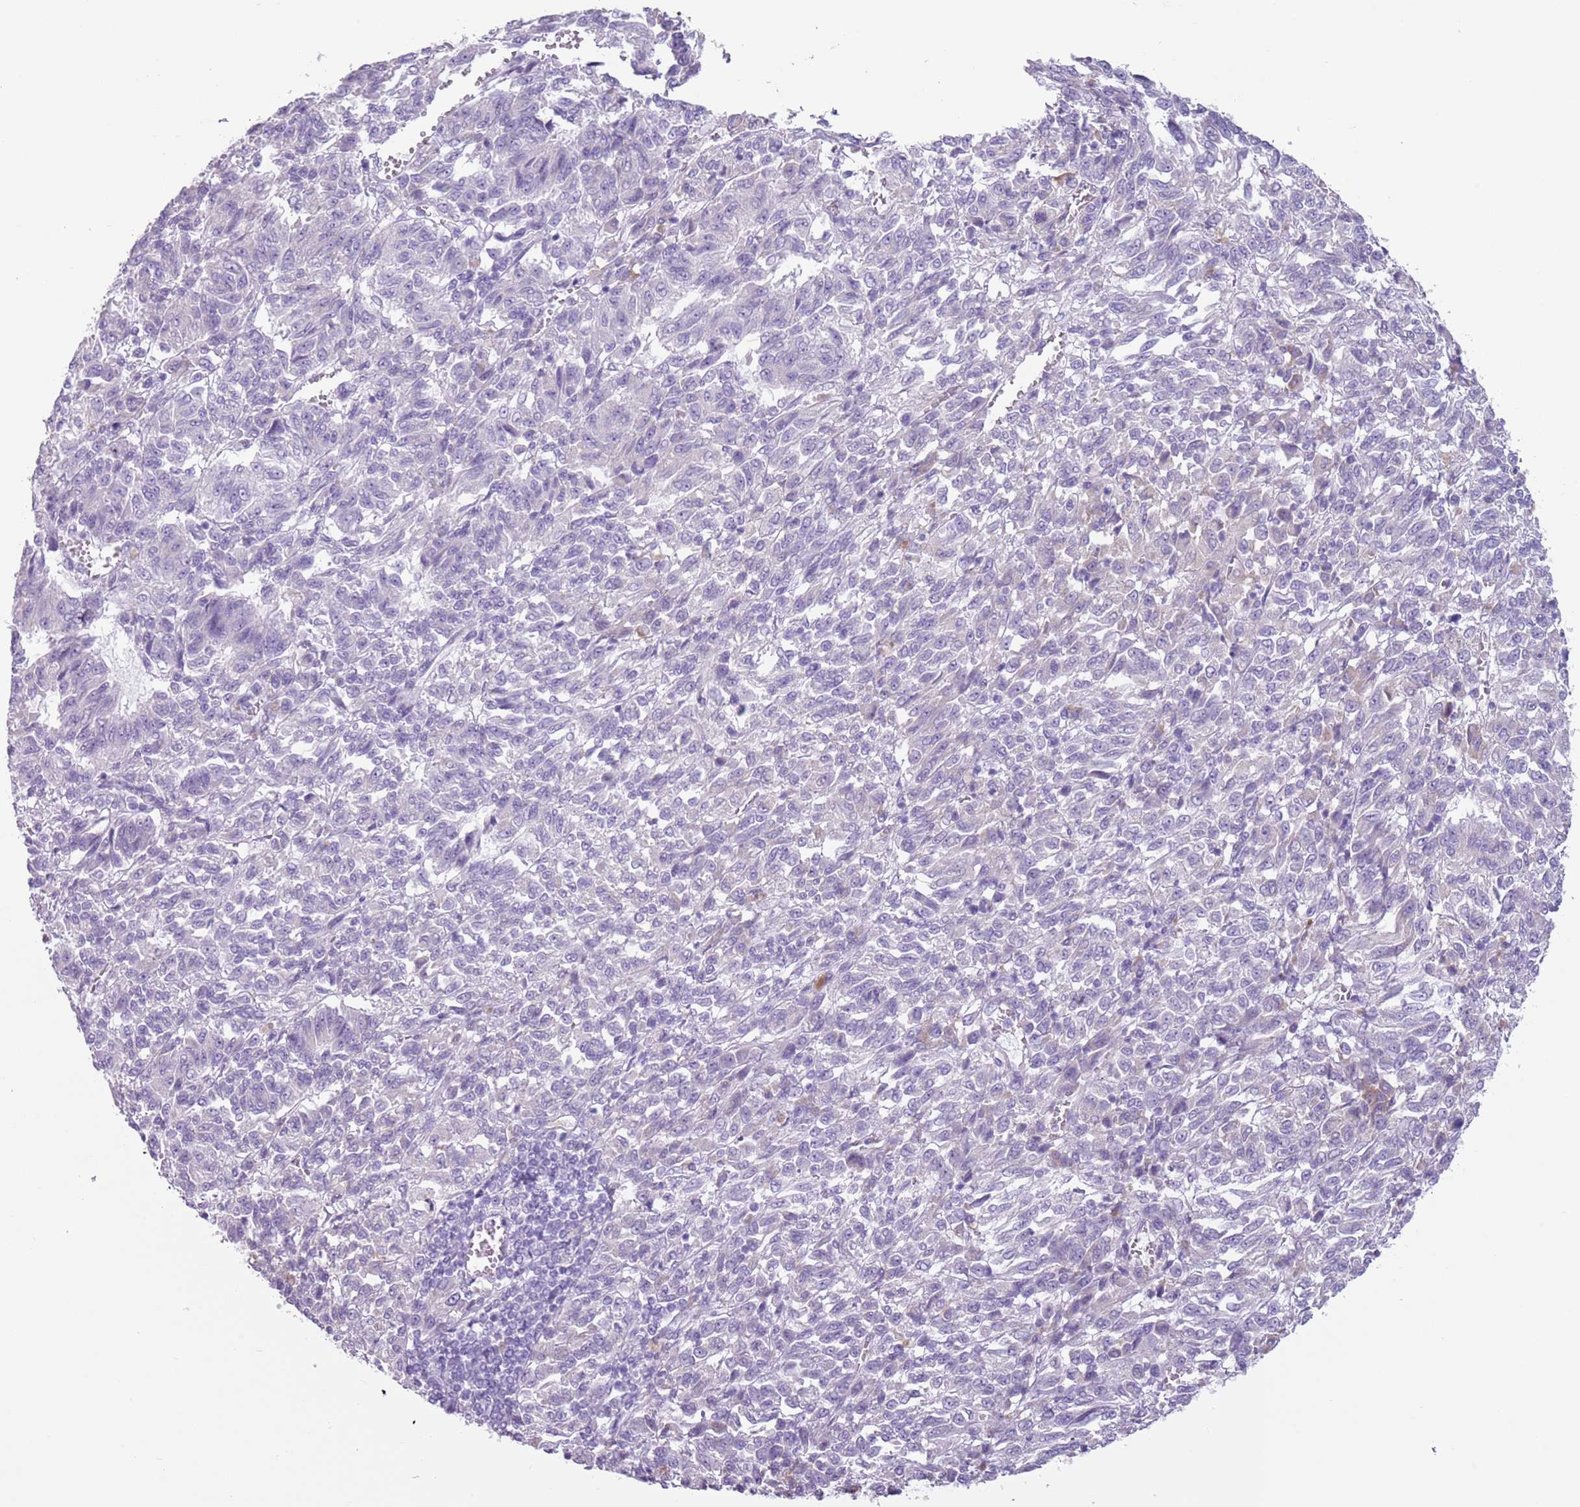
{"staining": {"intensity": "negative", "quantity": "none", "location": "none"}, "tissue": "melanoma", "cell_type": "Tumor cells", "image_type": "cancer", "snomed": [{"axis": "morphology", "description": "Malignant melanoma, Metastatic site"}, {"axis": "topography", "description": "Lung"}], "caption": "Human melanoma stained for a protein using IHC shows no expression in tumor cells.", "gene": "HYOU1", "patient": {"sex": "male", "age": 64}}